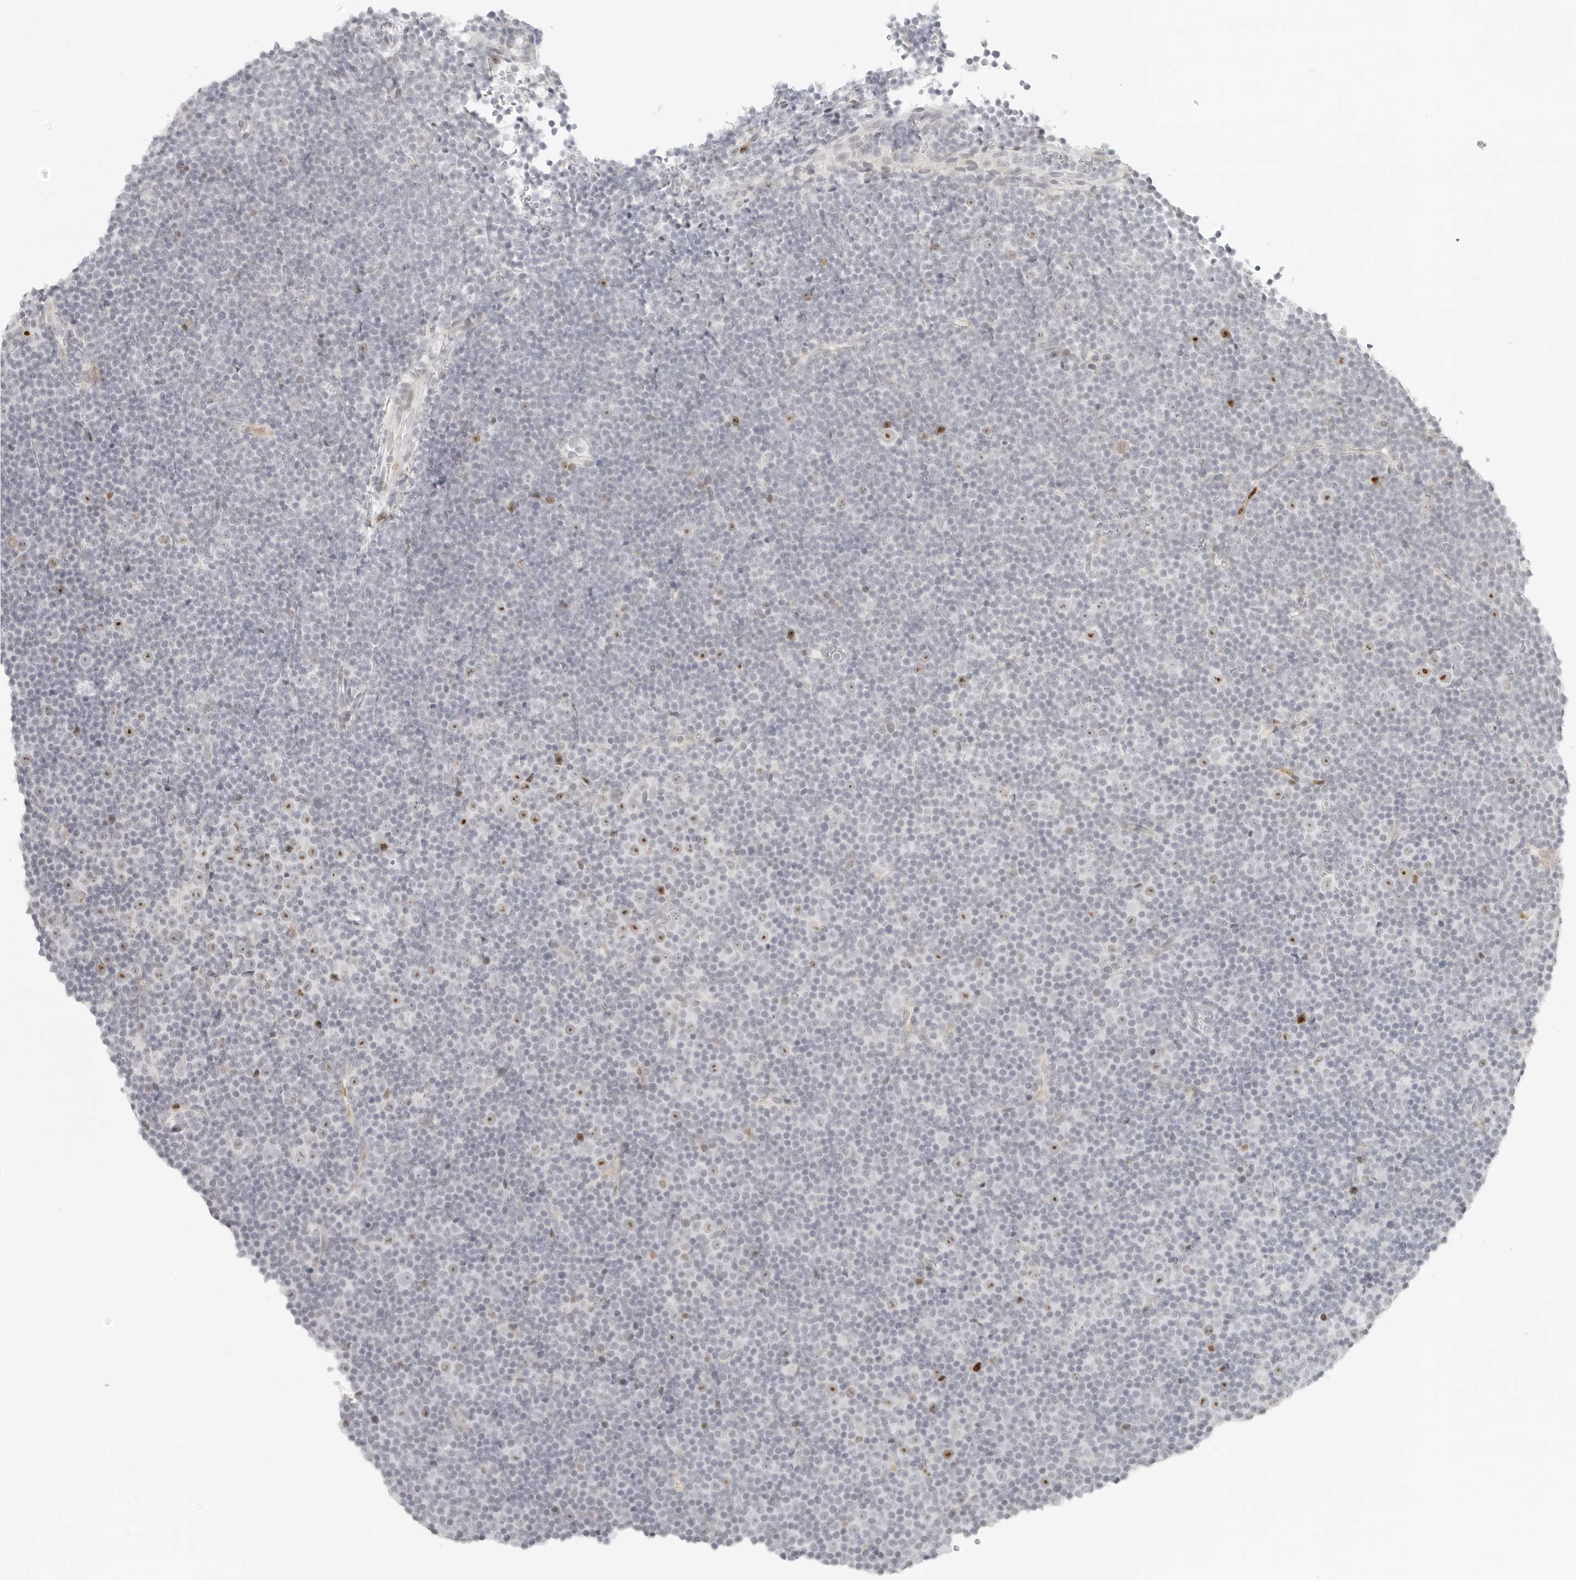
{"staining": {"intensity": "strong", "quantity": "<25%", "location": "nuclear"}, "tissue": "lymphoma", "cell_type": "Tumor cells", "image_type": "cancer", "snomed": [{"axis": "morphology", "description": "Malignant lymphoma, non-Hodgkin's type, Low grade"}, {"axis": "topography", "description": "Lymph node"}], "caption": "Immunohistochemical staining of lymphoma displays medium levels of strong nuclear protein positivity in approximately <25% of tumor cells.", "gene": "ZNF678", "patient": {"sex": "female", "age": 67}}